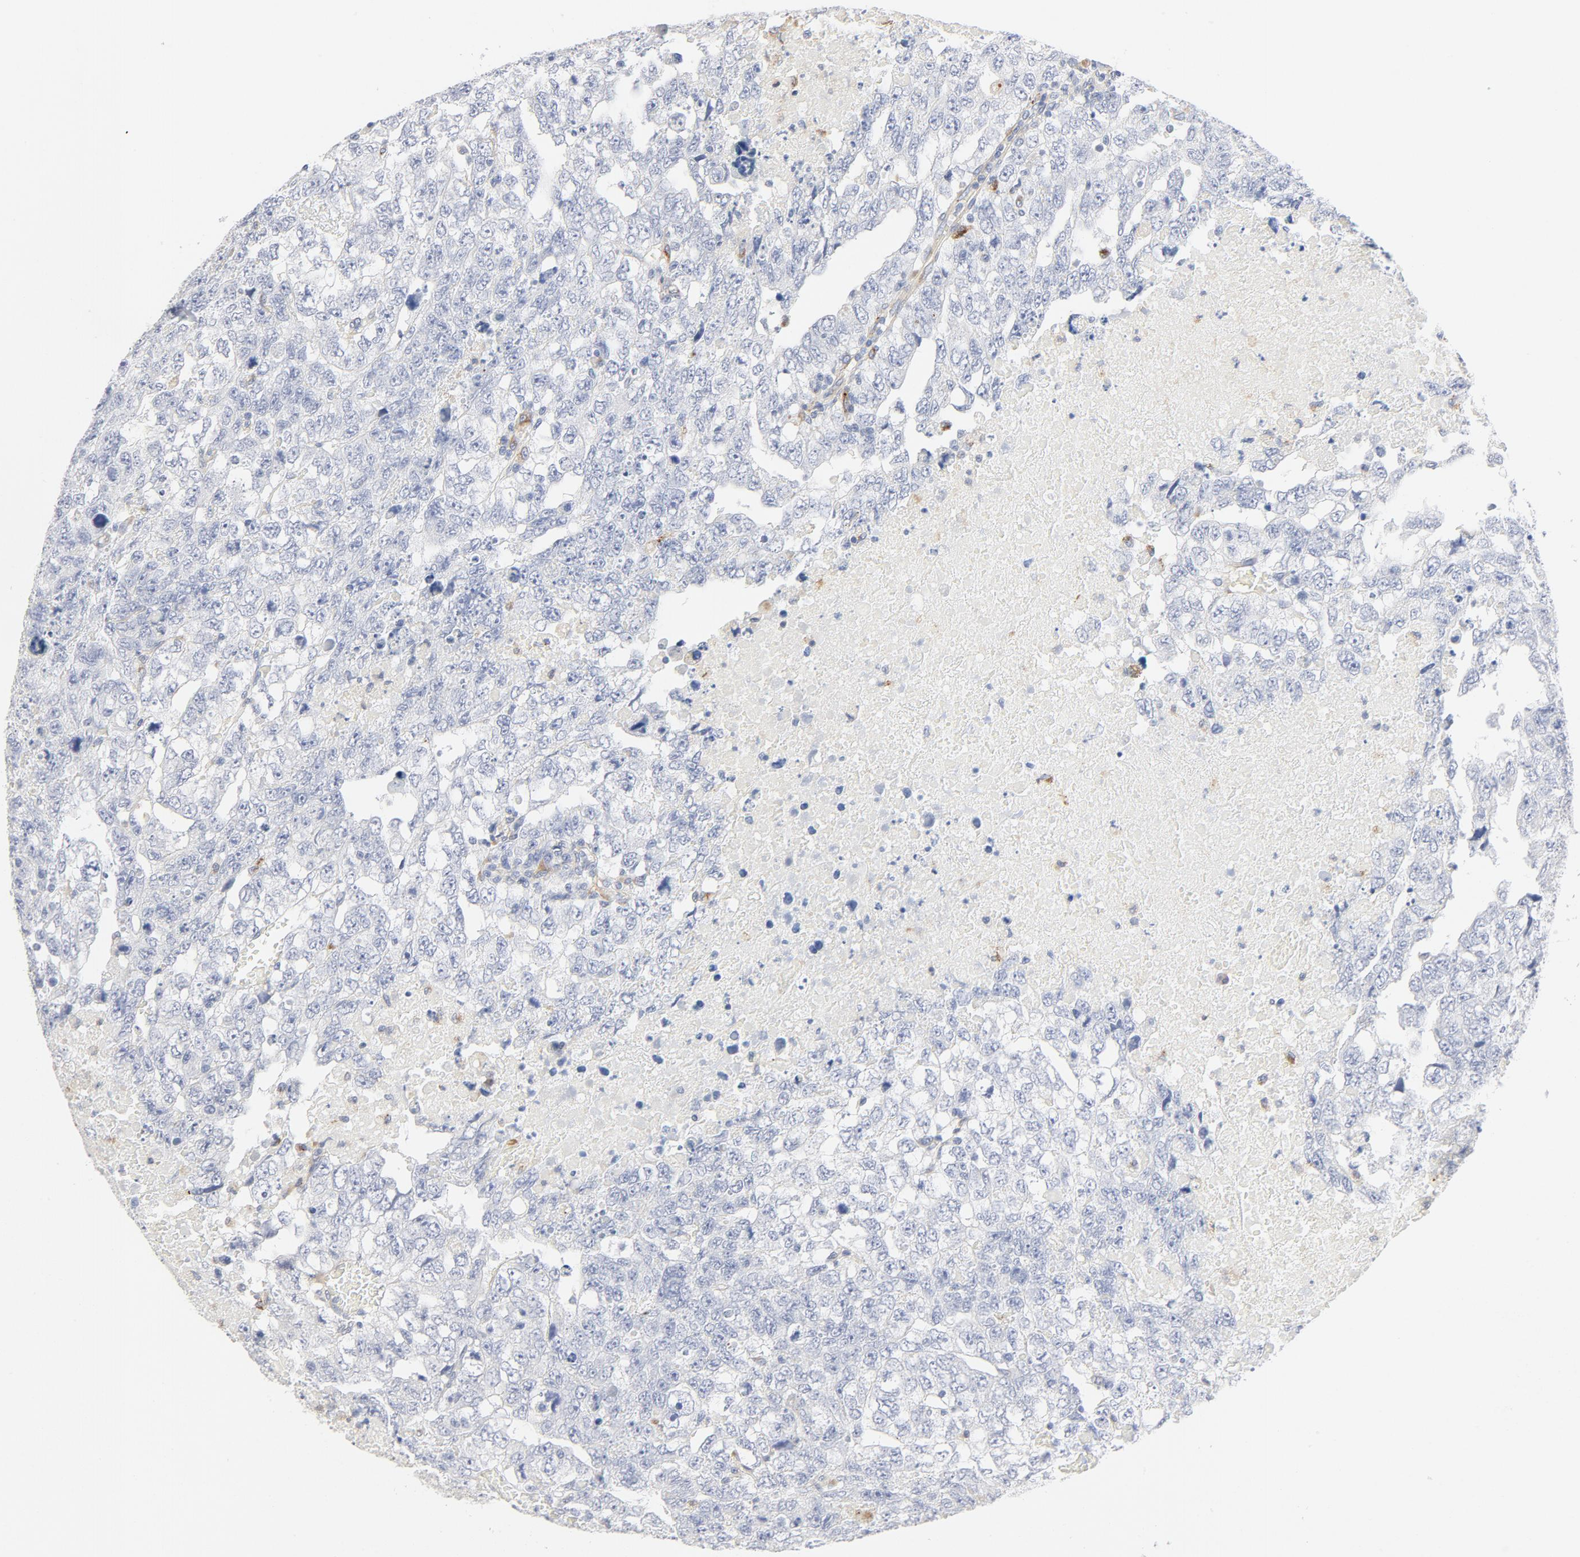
{"staining": {"intensity": "negative", "quantity": "none", "location": "none"}, "tissue": "testis cancer", "cell_type": "Tumor cells", "image_type": "cancer", "snomed": [{"axis": "morphology", "description": "Carcinoma, Embryonal, NOS"}, {"axis": "topography", "description": "Testis"}], "caption": "IHC histopathology image of neoplastic tissue: testis embryonal carcinoma stained with DAB exhibits no significant protein staining in tumor cells. The staining was performed using DAB to visualize the protein expression in brown, while the nuclei were stained in blue with hematoxylin (Magnification: 20x).", "gene": "MAGEB17", "patient": {"sex": "male", "age": 36}}